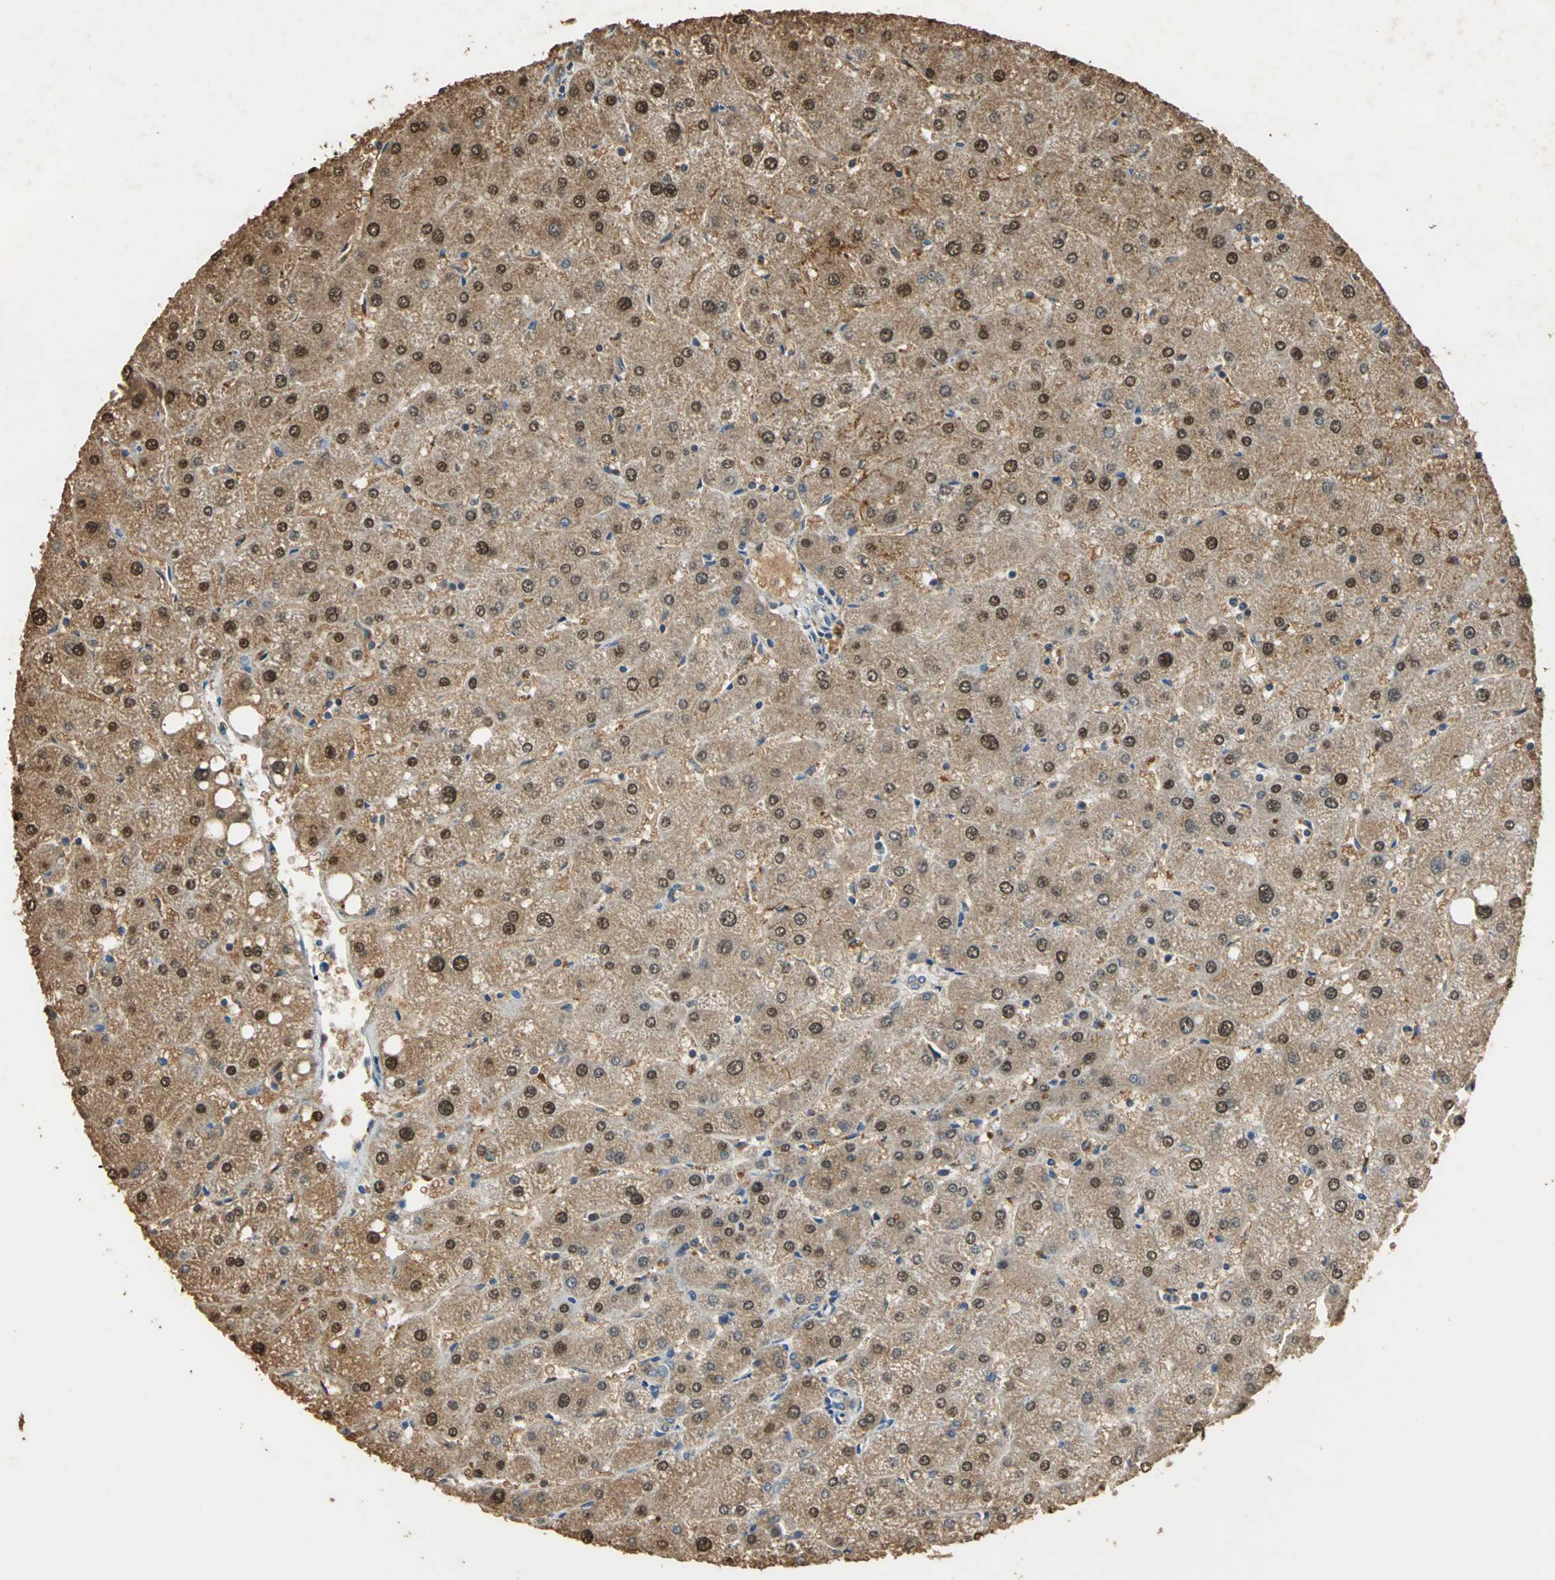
{"staining": {"intensity": "weak", "quantity": ">75%", "location": "cytoplasmic/membranous"}, "tissue": "liver", "cell_type": "Cholangiocytes", "image_type": "normal", "snomed": [{"axis": "morphology", "description": "Normal tissue, NOS"}, {"axis": "topography", "description": "Liver"}], "caption": "Normal liver was stained to show a protein in brown. There is low levels of weak cytoplasmic/membranous positivity in about >75% of cholangiocytes. The protein of interest is stained brown, and the nuclei are stained in blue (DAB IHC with brightfield microscopy, high magnification).", "gene": "GAPDH", "patient": {"sex": "male", "age": 67}}